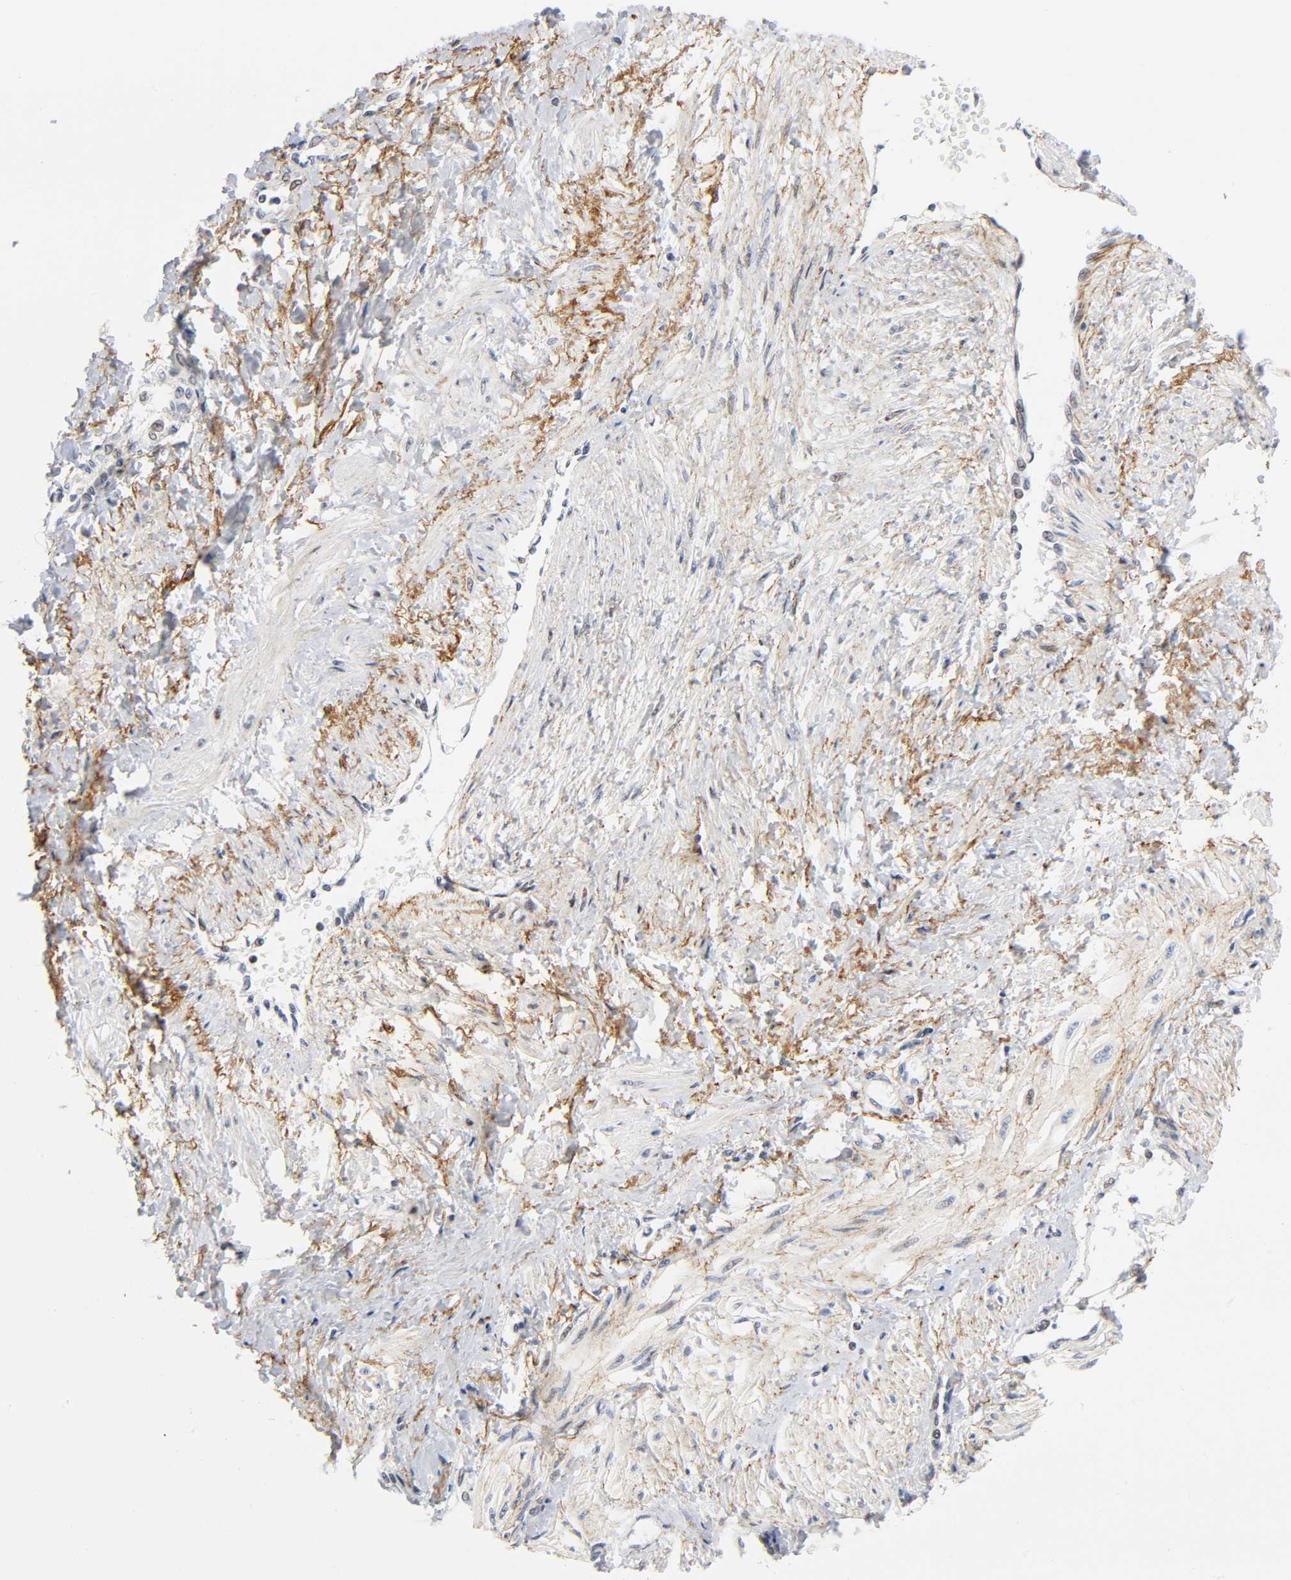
{"staining": {"intensity": "moderate", "quantity": "25%-75%", "location": "nuclear"}, "tissue": "smooth muscle", "cell_type": "Smooth muscle cells", "image_type": "normal", "snomed": [{"axis": "morphology", "description": "Normal tissue, NOS"}, {"axis": "topography", "description": "Smooth muscle"}, {"axis": "topography", "description": "Uterus"}], "caption": "Smooth muscle stained for a protein demonstrates moderate nuclear positivity in smooth muscle cells. Immunohistochemistry (ihc) stains the protein of interest in brown and the nuclei are stained blue.", "gene": "DIDO1", "patient": {"sex": "female", "age": 39}}